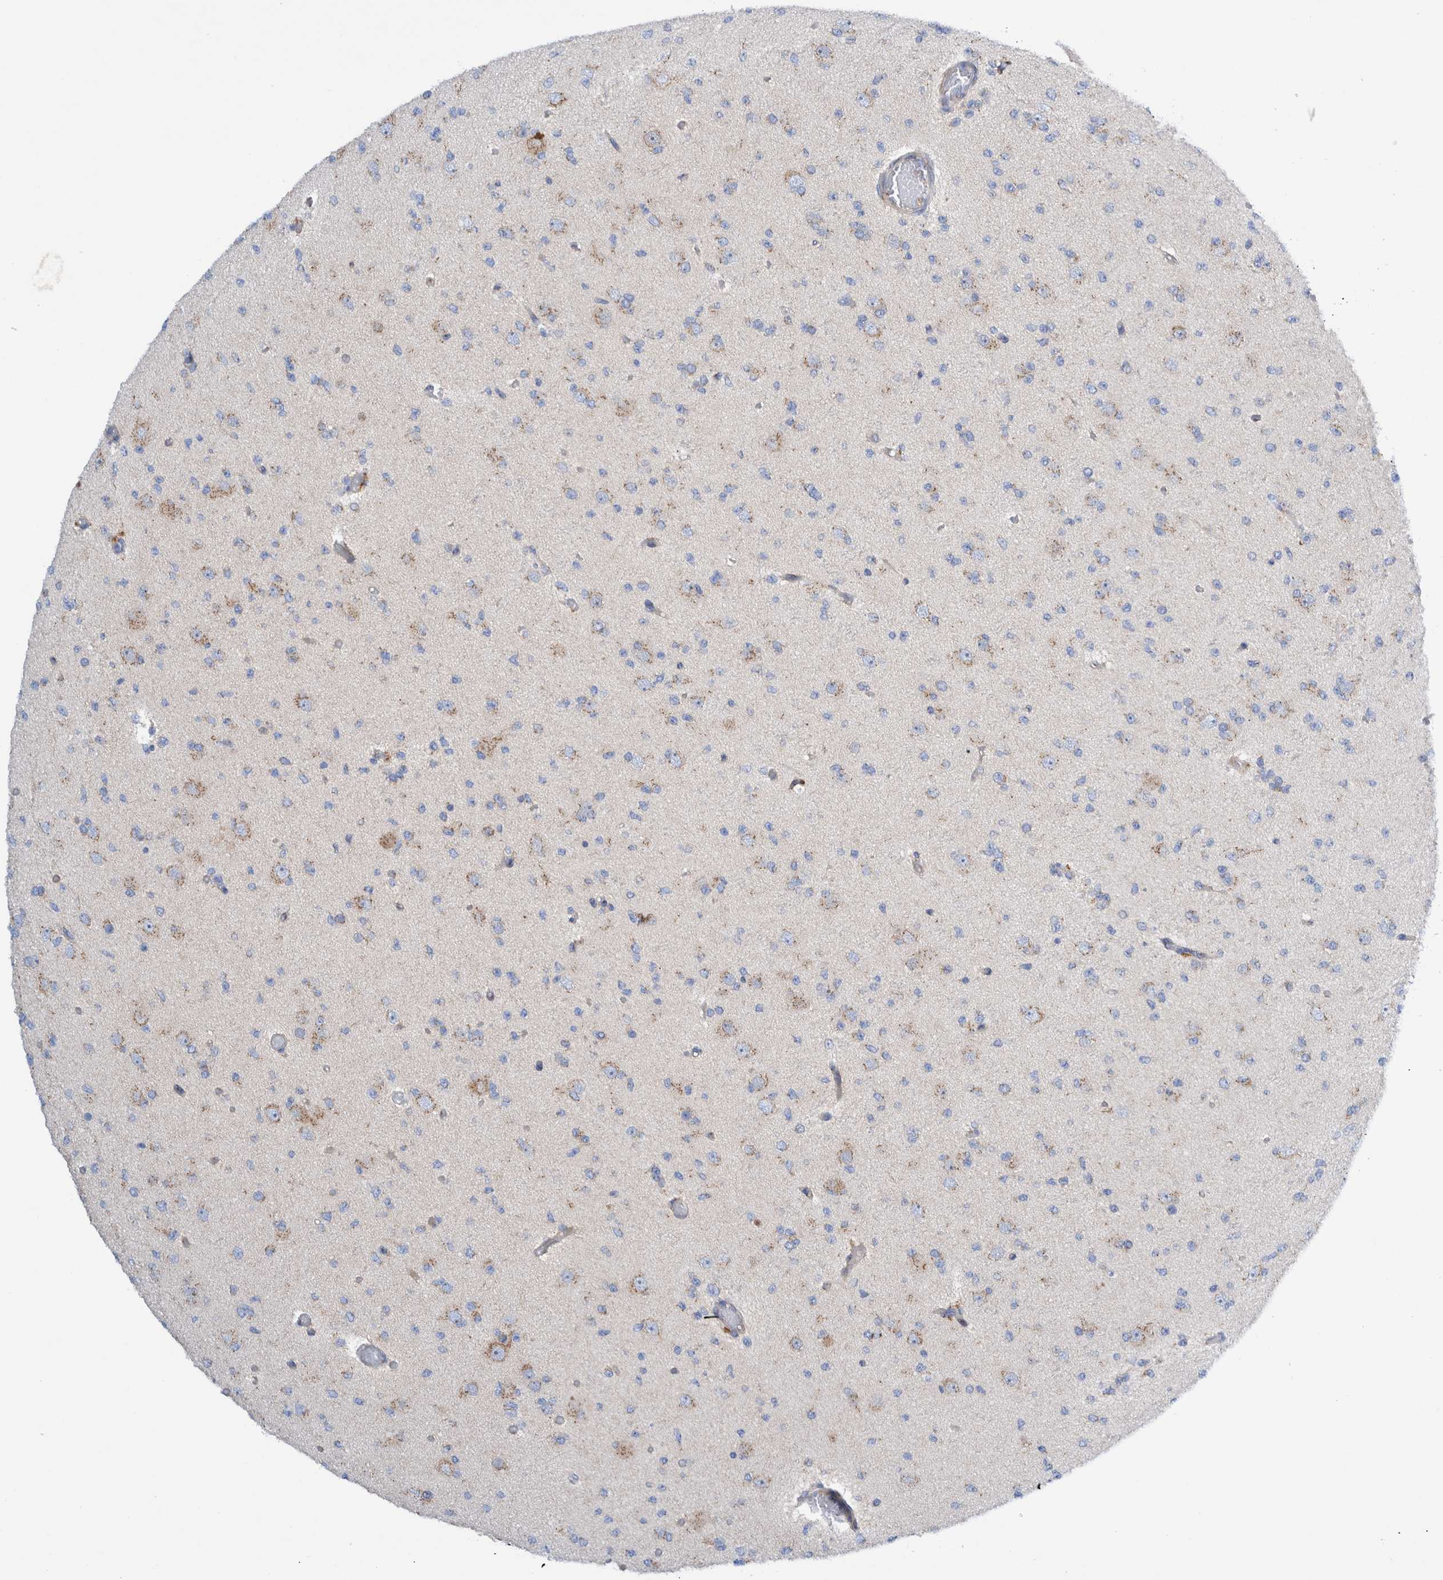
{"staining": {"intensity": "weak", "quantity": "25%-75%", "location": "cytoplasmic/membranous"}, "tissue": "glioma", "cell_type": "Tumor cells", "image_type": "cancer", "snomed": [{"axis": "morphology", "description": "Glioma, malignant, Low grade"}, {"axis": "topography", "description": "Brain"}], "caption": "Glioma tissue shows weak cytoplasmic/membranous positivity in approximately 25%-75% of tumor cells, visualized by immunohistochemistry.", "gene": "TRIM58", "patient": {"sex": "female", "age": 22}}